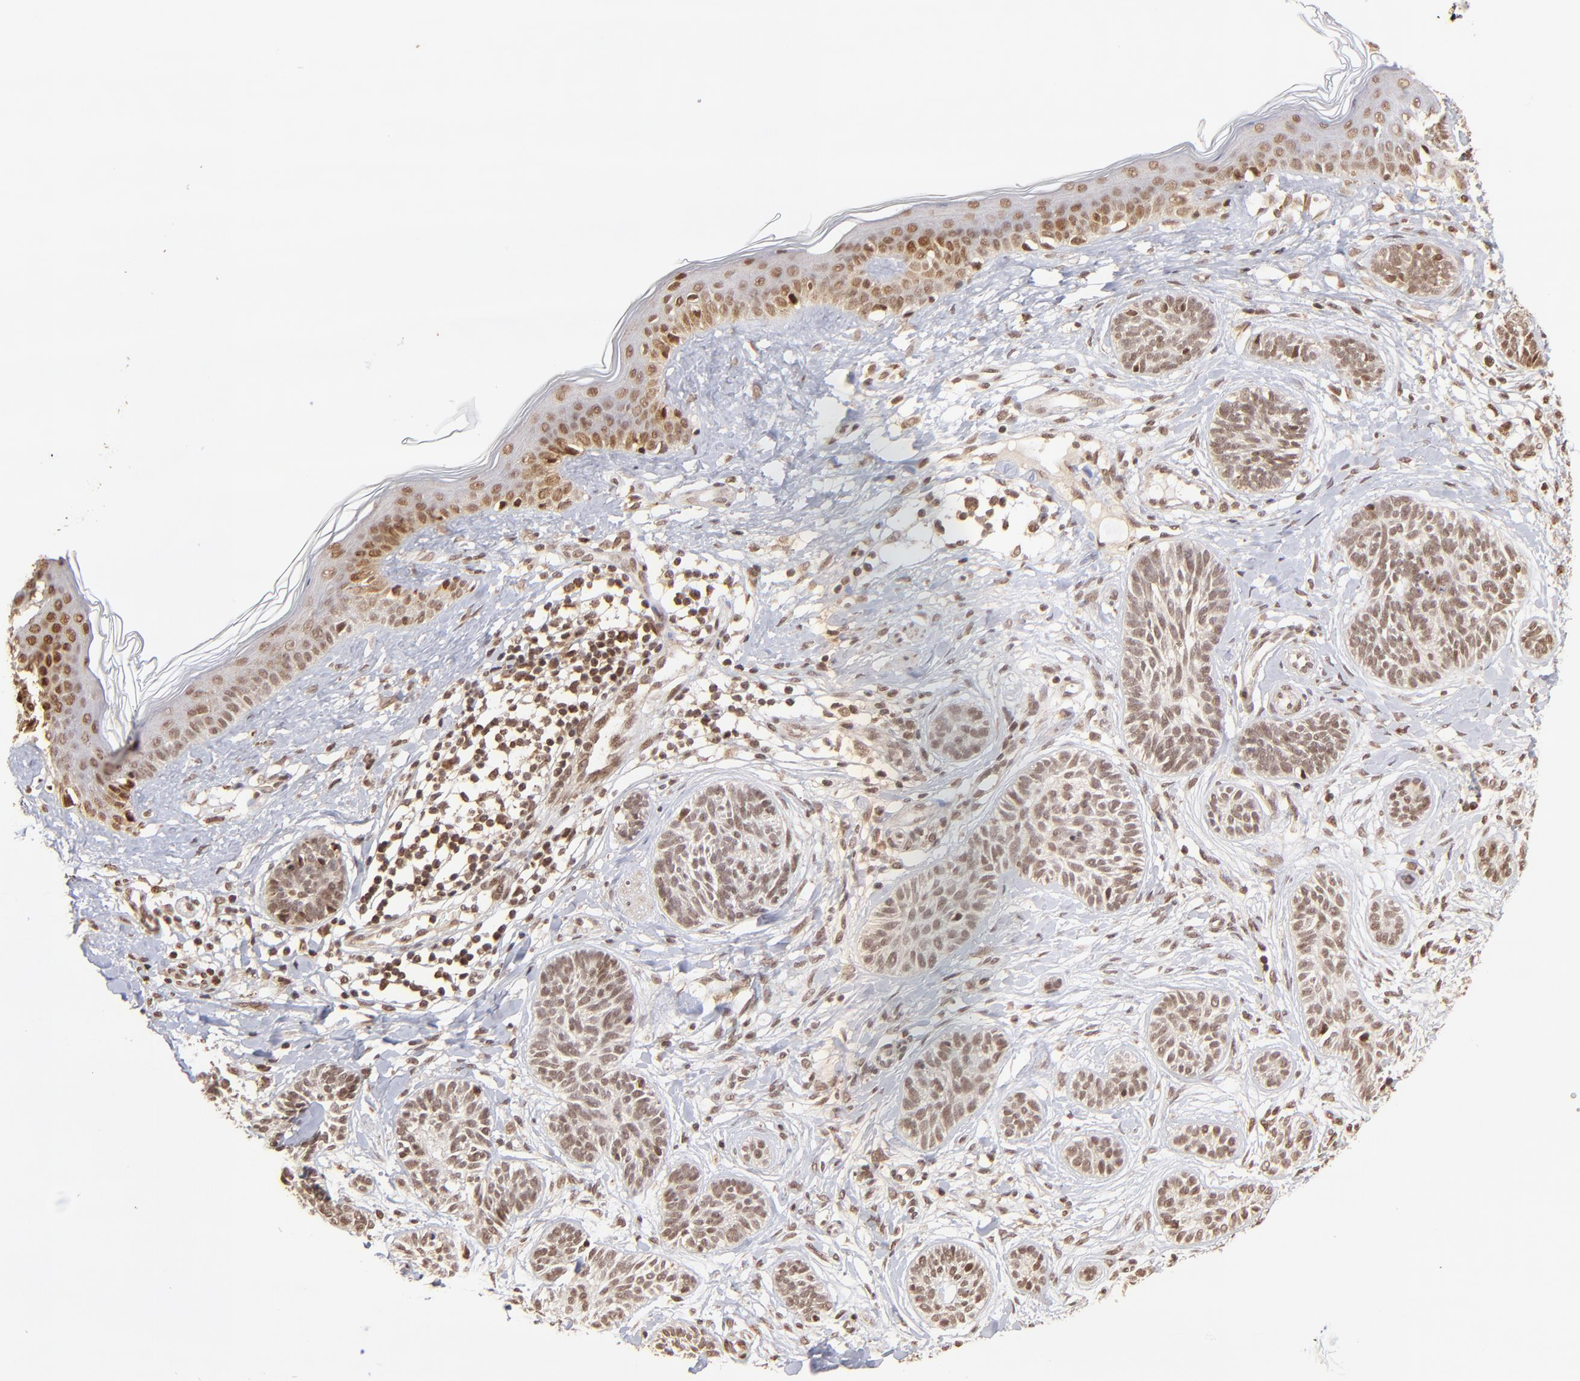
{"staining": {"intensity": "moderate", "quantity": ">75%", "location": "nuclear"}, "tissue": "skin cancer", "cell_type": "Tumor cells", "image_type": "cancer", "snomed": [{"axis": "morphology", "description": "Normal tissue, NOS"}, {"axis": "morphology", "description": "Basal cell carcinoma"}, {"axis": "topography", "description": "Skin"}], "caption": "A brown stain highlights moderate nuclear expression of a protein in human skin basal cell carcinoma tumor cells.", "gene": "MED15", "patient": {"sex": "male", "age": 63}}